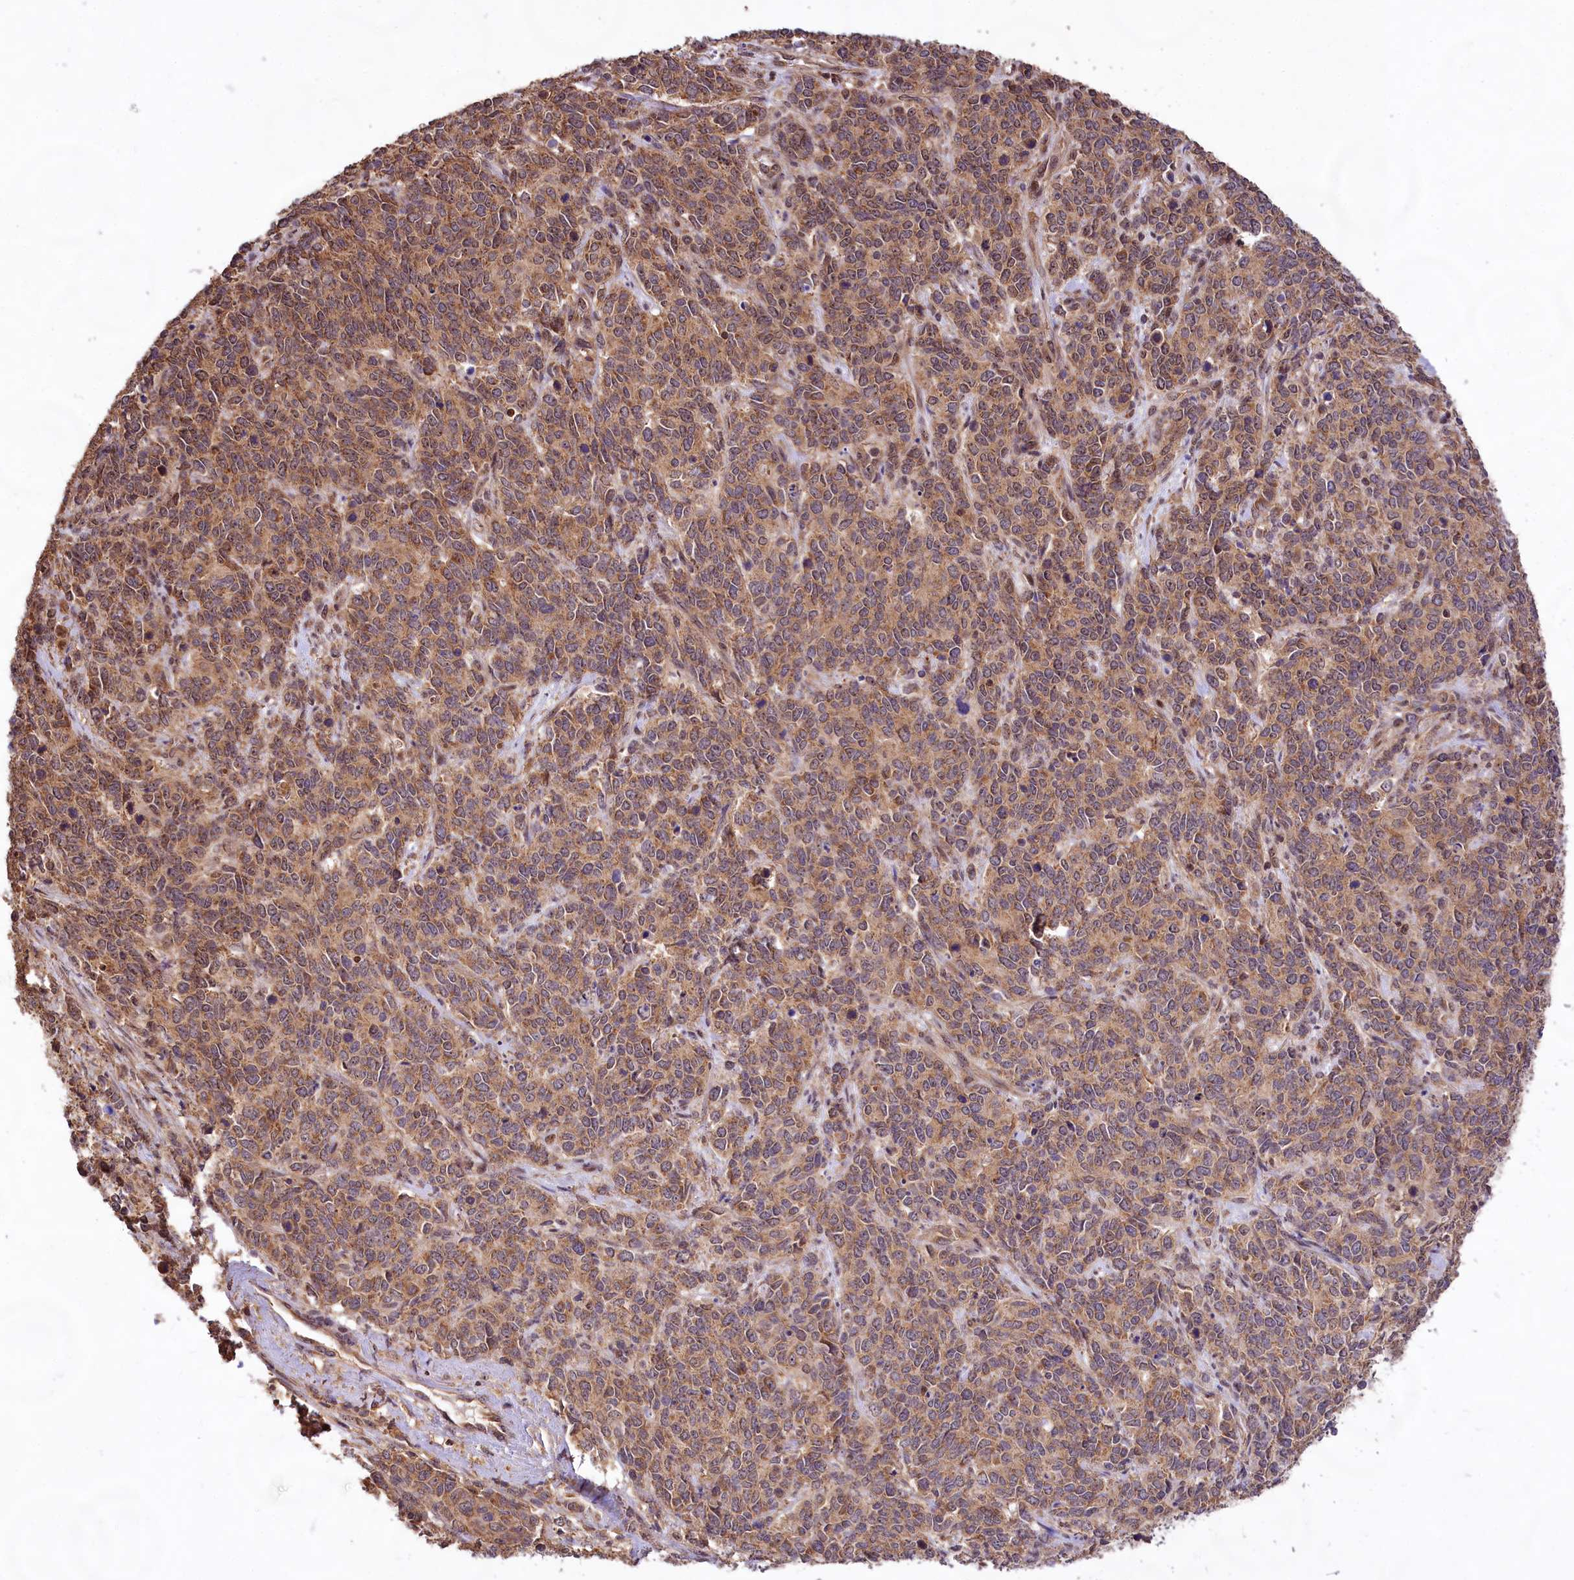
{"staining": {"intensity": "moderate", "quantity": ">75%", "location": "cytoplasmic/membranous"}, "tissue": "cervical cancer", "cell_type": "Tumor cells", "image_type": "cancer", "snomed": [{"axis": "morphology", "description": "Squamous cell carcinoma, NOS"}, {"axis": "topography", "description": "Cervix"}], "caption": "Protein analysis of cervical cancer (squamous cell carcinoma) tissue exhibits moderate cytoplasmic/membranous expression in about >75% of tumor cells. (Brightfield microscopy of DAB IHC at high magnification).", "gene": "RRP8", "patient": {"sex": "female", "age": 60}}